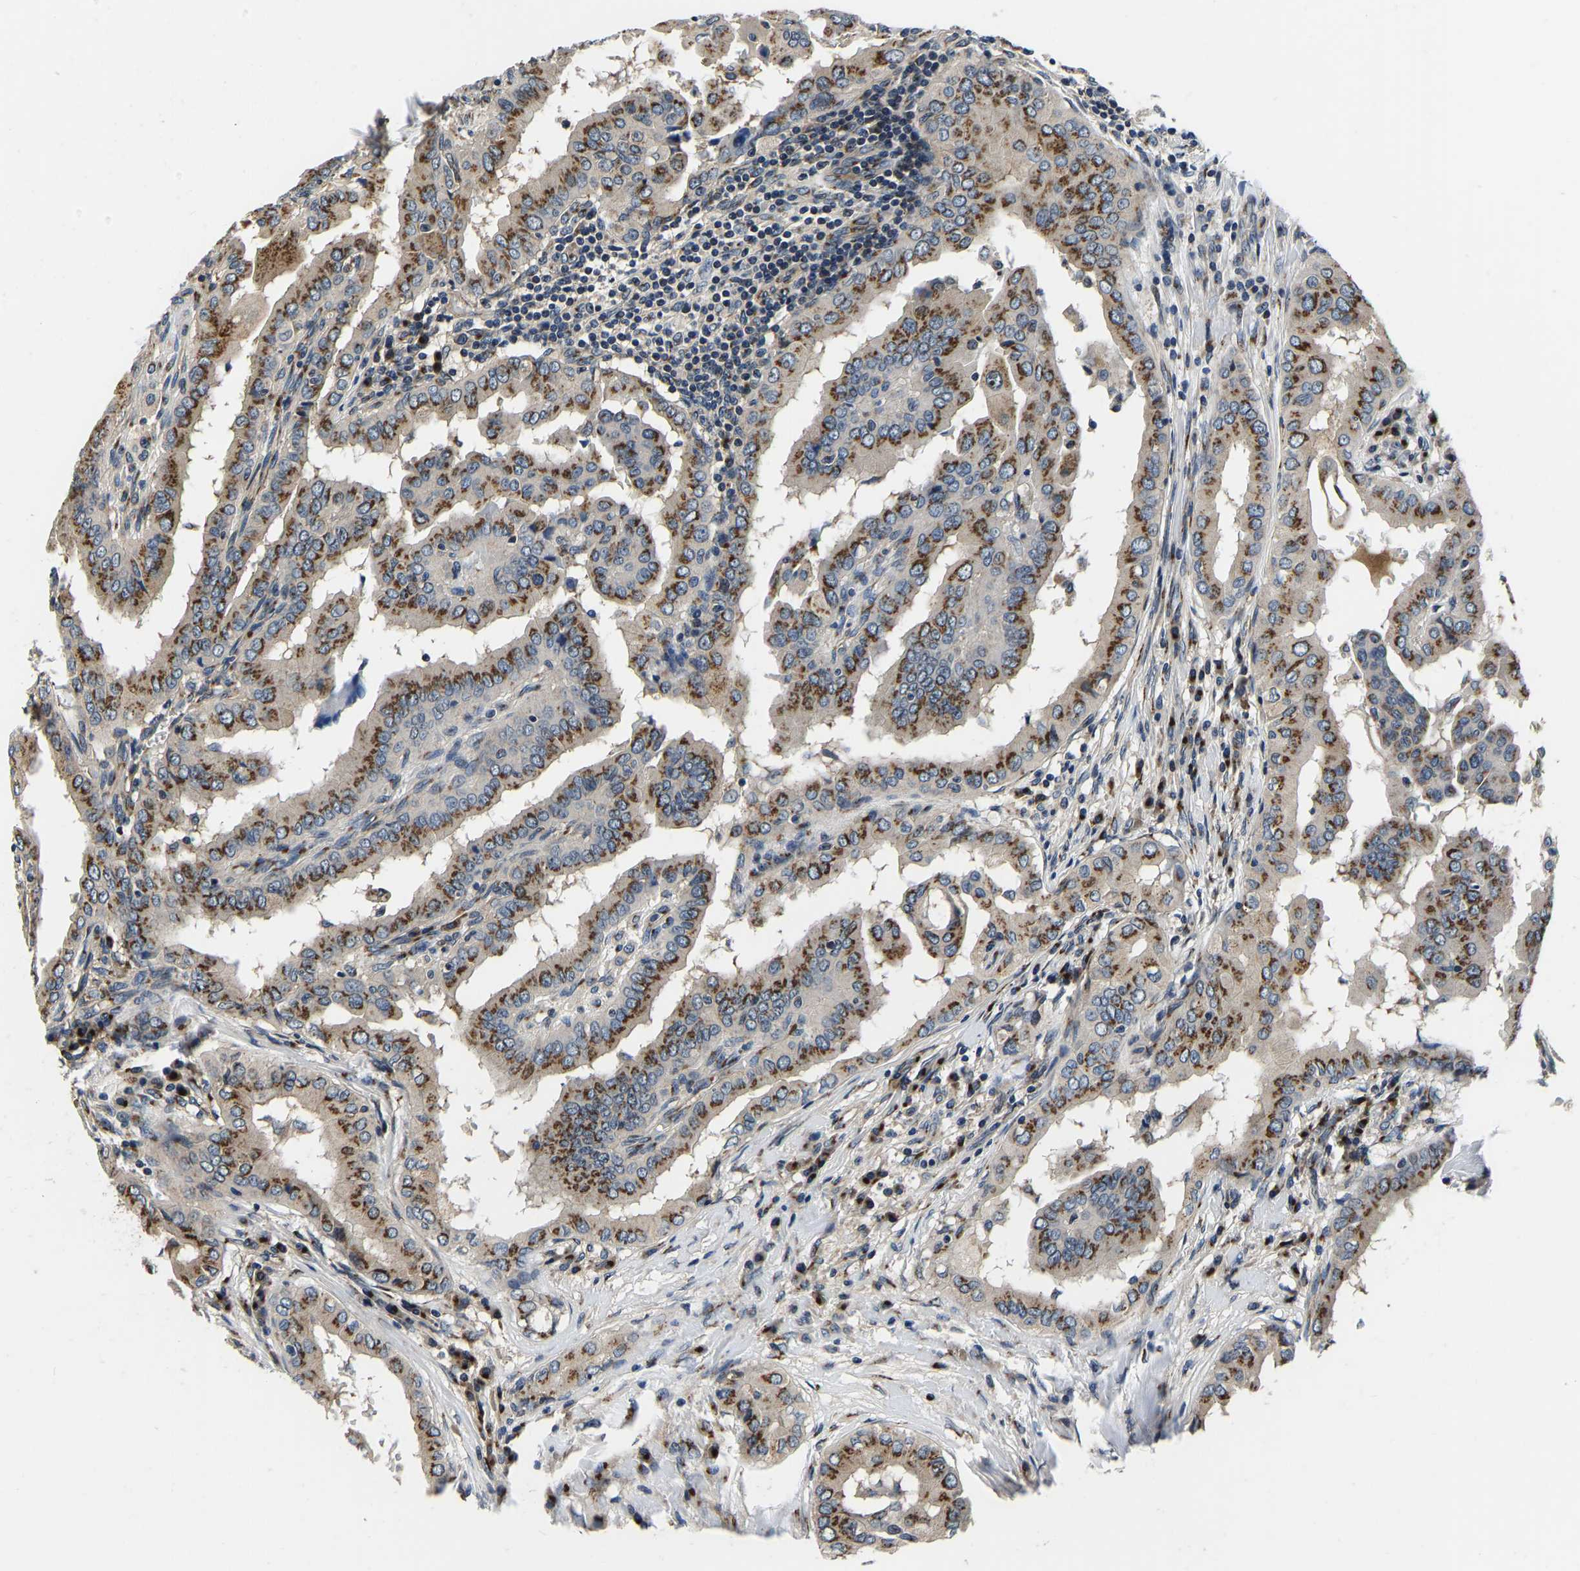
{"staining": {"intensity": "moderate", "quantity": ">75%", "location": "cytoplasmic/membranous"}, "tissue": "thyroid cancer", "cell_type": "Tumor cells", "image_type": "cancer", "snomed": [{"axis": "morphology", "description": "Papillary adenocarcinoma, NOS"}, {"axis": "topography", "description": "Thyroid gland"}], "caption": "The immunohistochemical stain shows moderate cytoplasmic/membranous expression in tumor cells of thyroid papillary adenocarcinoma tissue.", "gene": "RABAC1", "patient": {"sex": "male", "age": 33}}